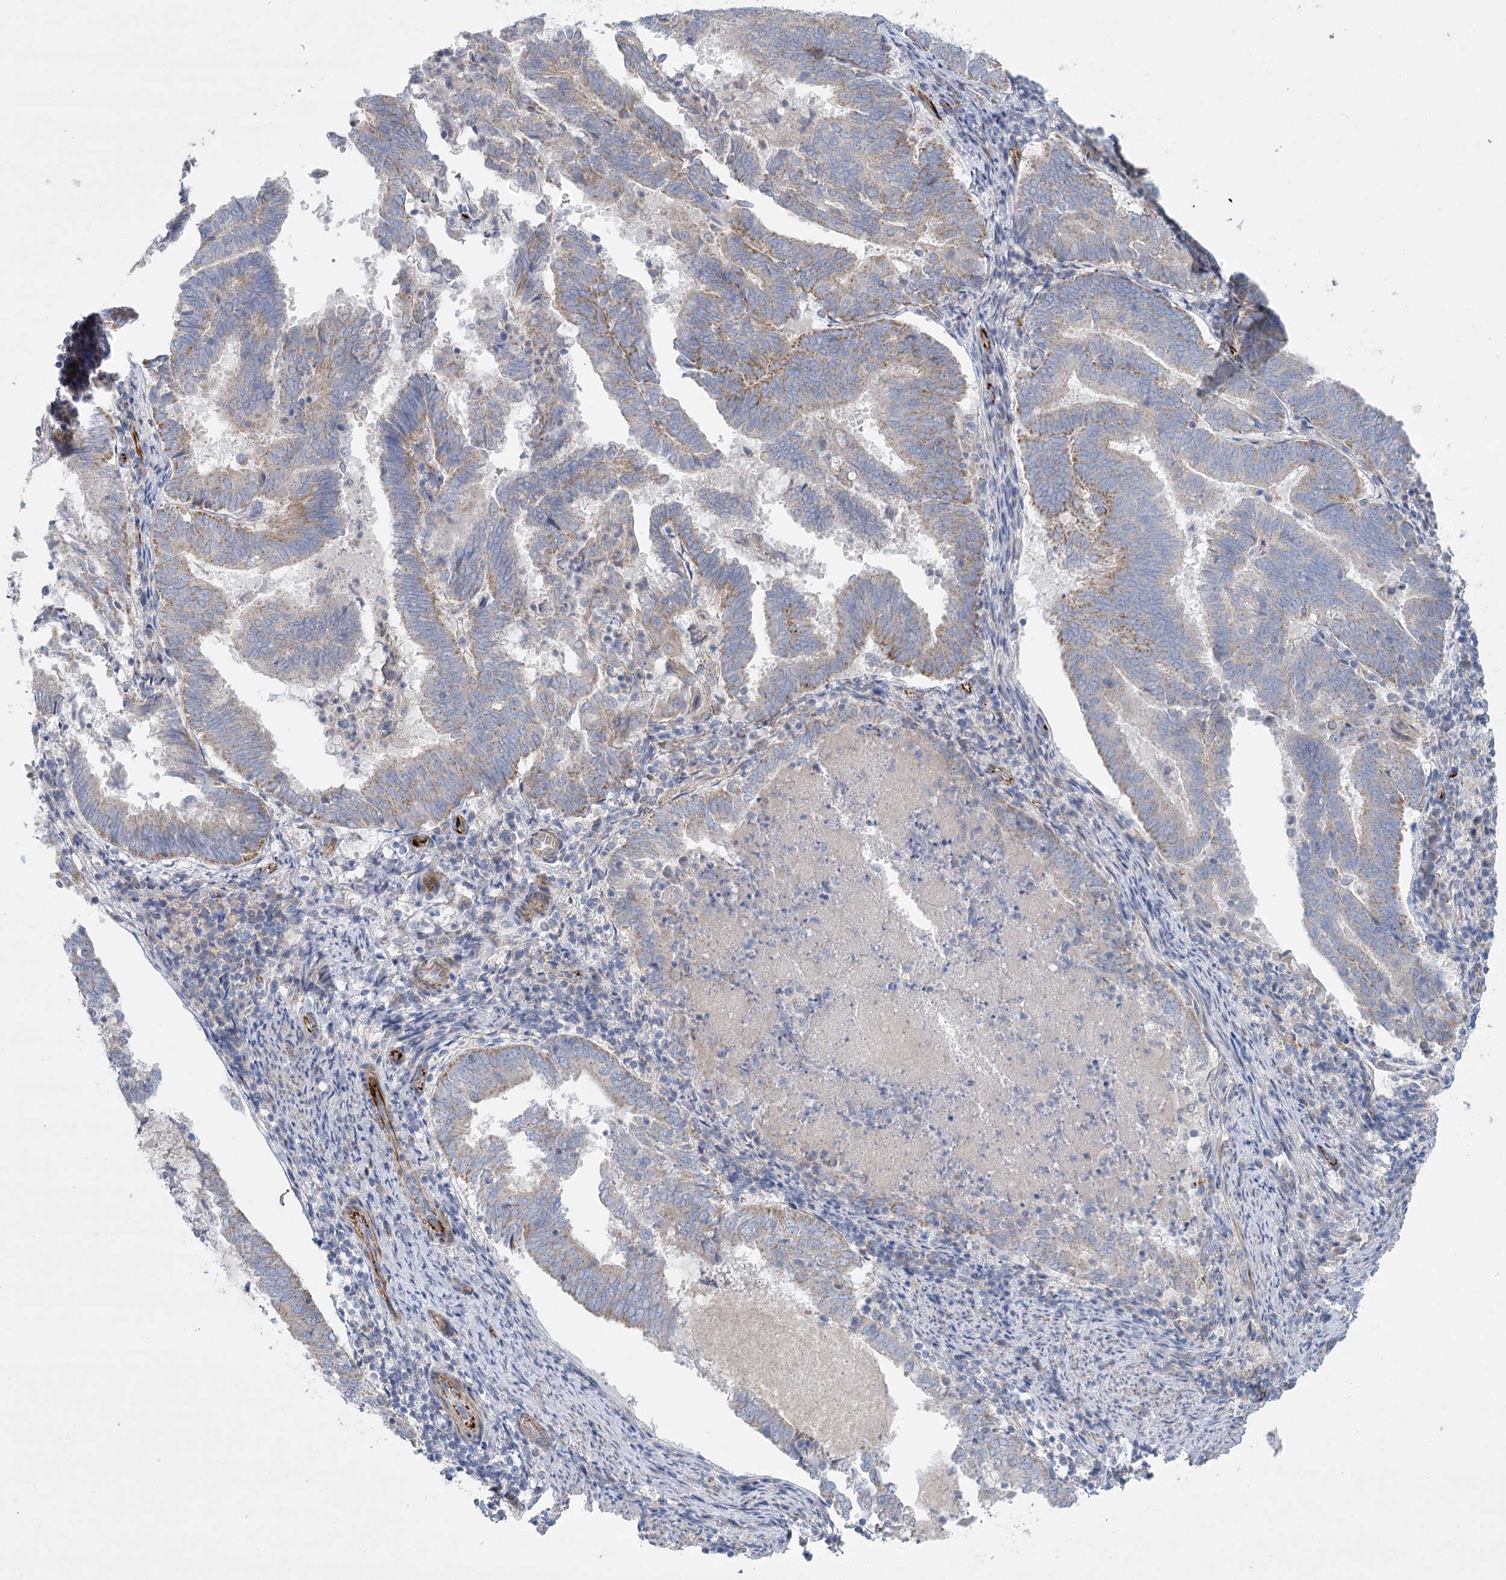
{"staining": {"intensity": "moderate", "quantity": "<25%", "location": "cytoplasmic/membranous"}, "tissue": "endometrial cancer", "cell_type": "Tumor cells", "image_type": "cancer", "snomed": [{"axis": "morphology", "description": "Adenocarcinoma, NOS"}, {"axis": "topography", "description": "Endometrium"}], "caption": "Tumor cells exhibit low levels of moderate cytoplasmic/membranous expression in about <25% of cells in human endometrial cancer. The protein of interest is stained brown, and the nuclei are stained in blue (DAB (3,3'-diaminobenzidine) IHC with brightfield microscopy, high magnification).", "gene": "DHTKD1", "patient": {"sex": "female", "age": 80}}